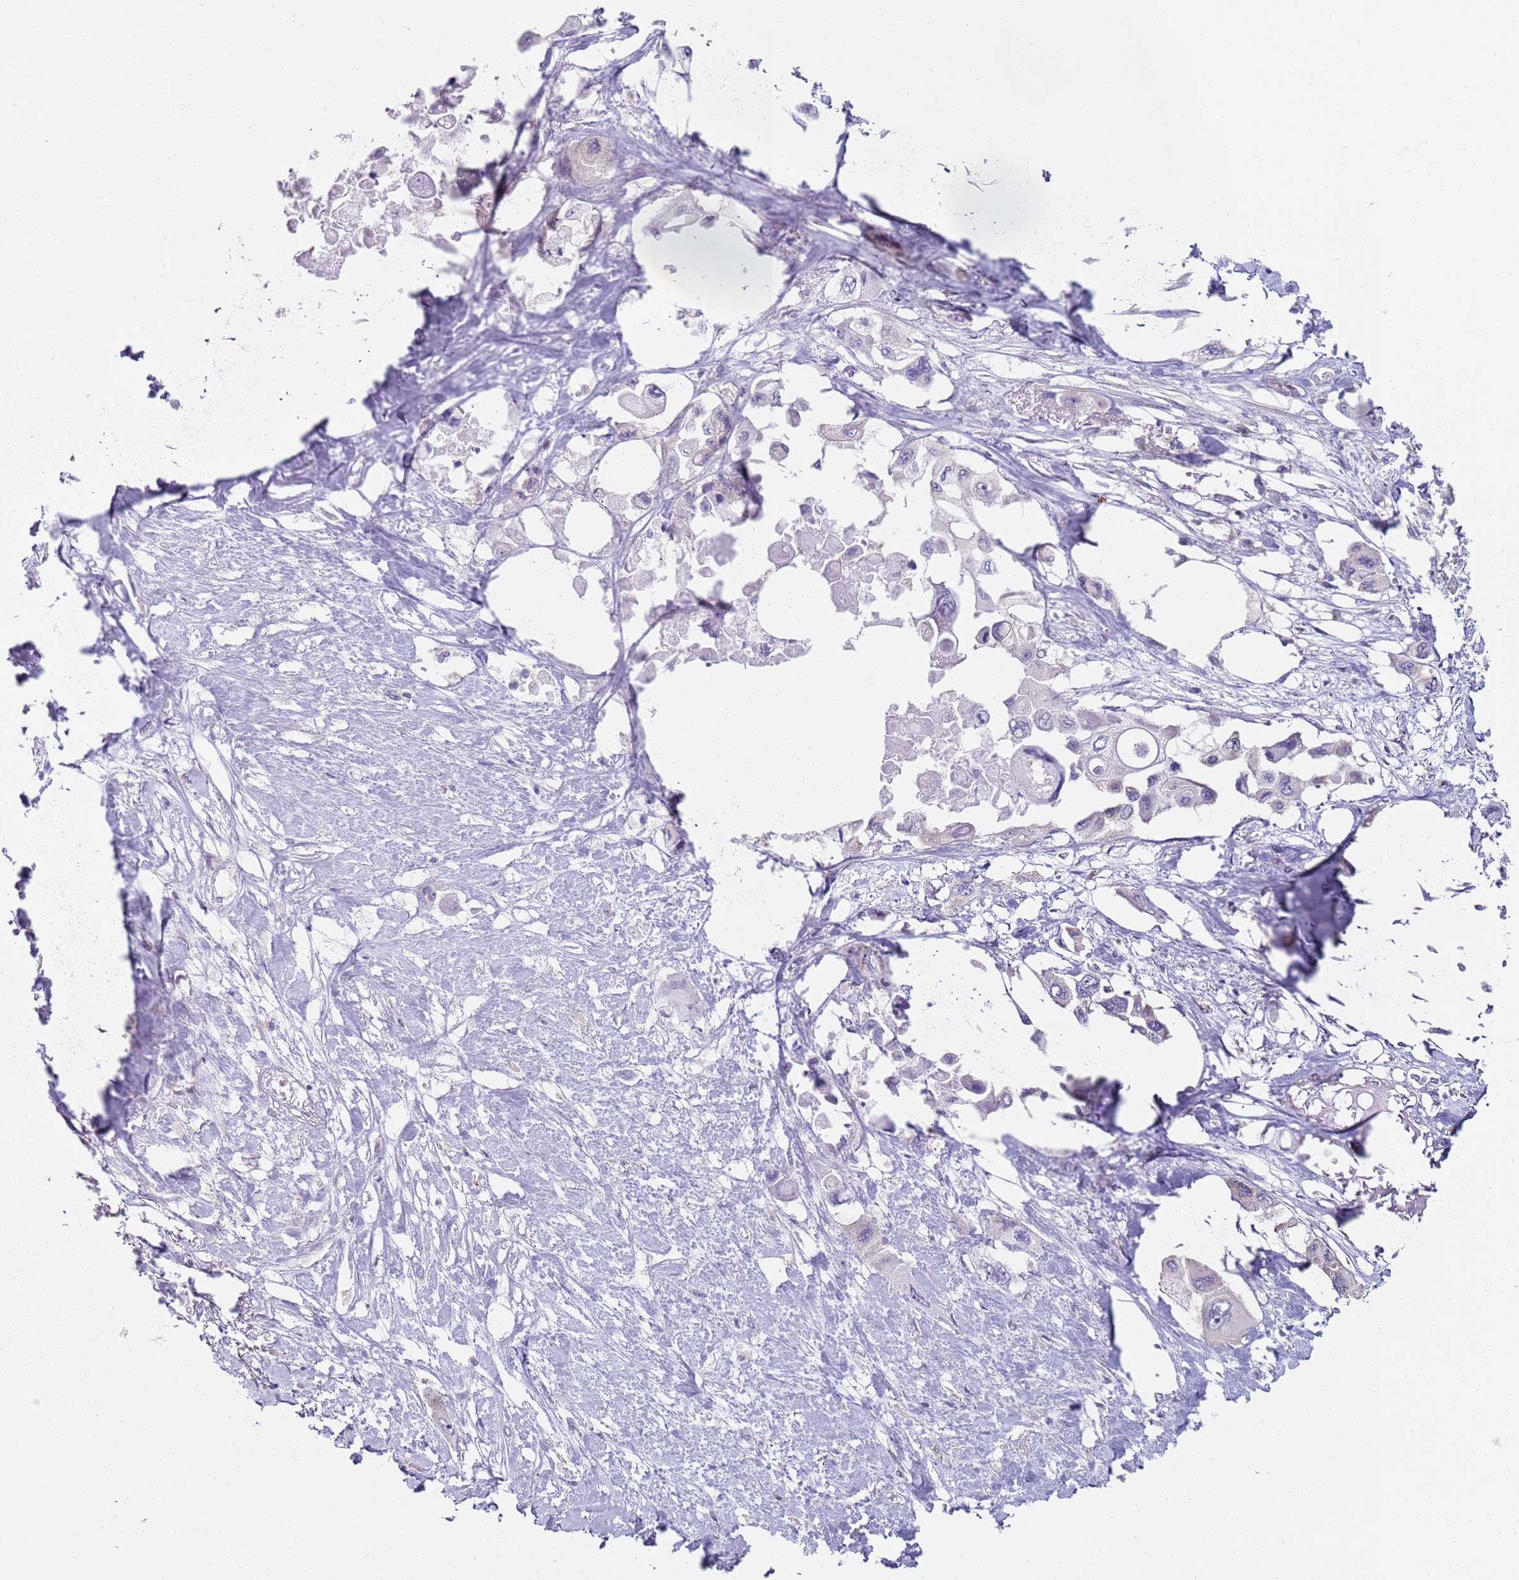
{"staining": {"intensity": "negative", "quantity": "none", "location": "none"}, "tissue": "pancreatic cancer", "cell_type": "Tumor cells", "image_type": "cancer", "snomed": [{"axis": "morphology", "description": "Adenocarcinoma, NOS"}, {"axis": "topography", "description": "Pancreas"}], "caption": "Pancreatic cancer was stained to show a protein in brown. There is no significant positivity in tumor cells. (Brightfield microscopy of DAB (3,3'-diaminobenzidine) immunohistochemistry (IHC) at high magnification).", "gene": "SLC26A6", "patient": {"sex": "male", "age": 92}}